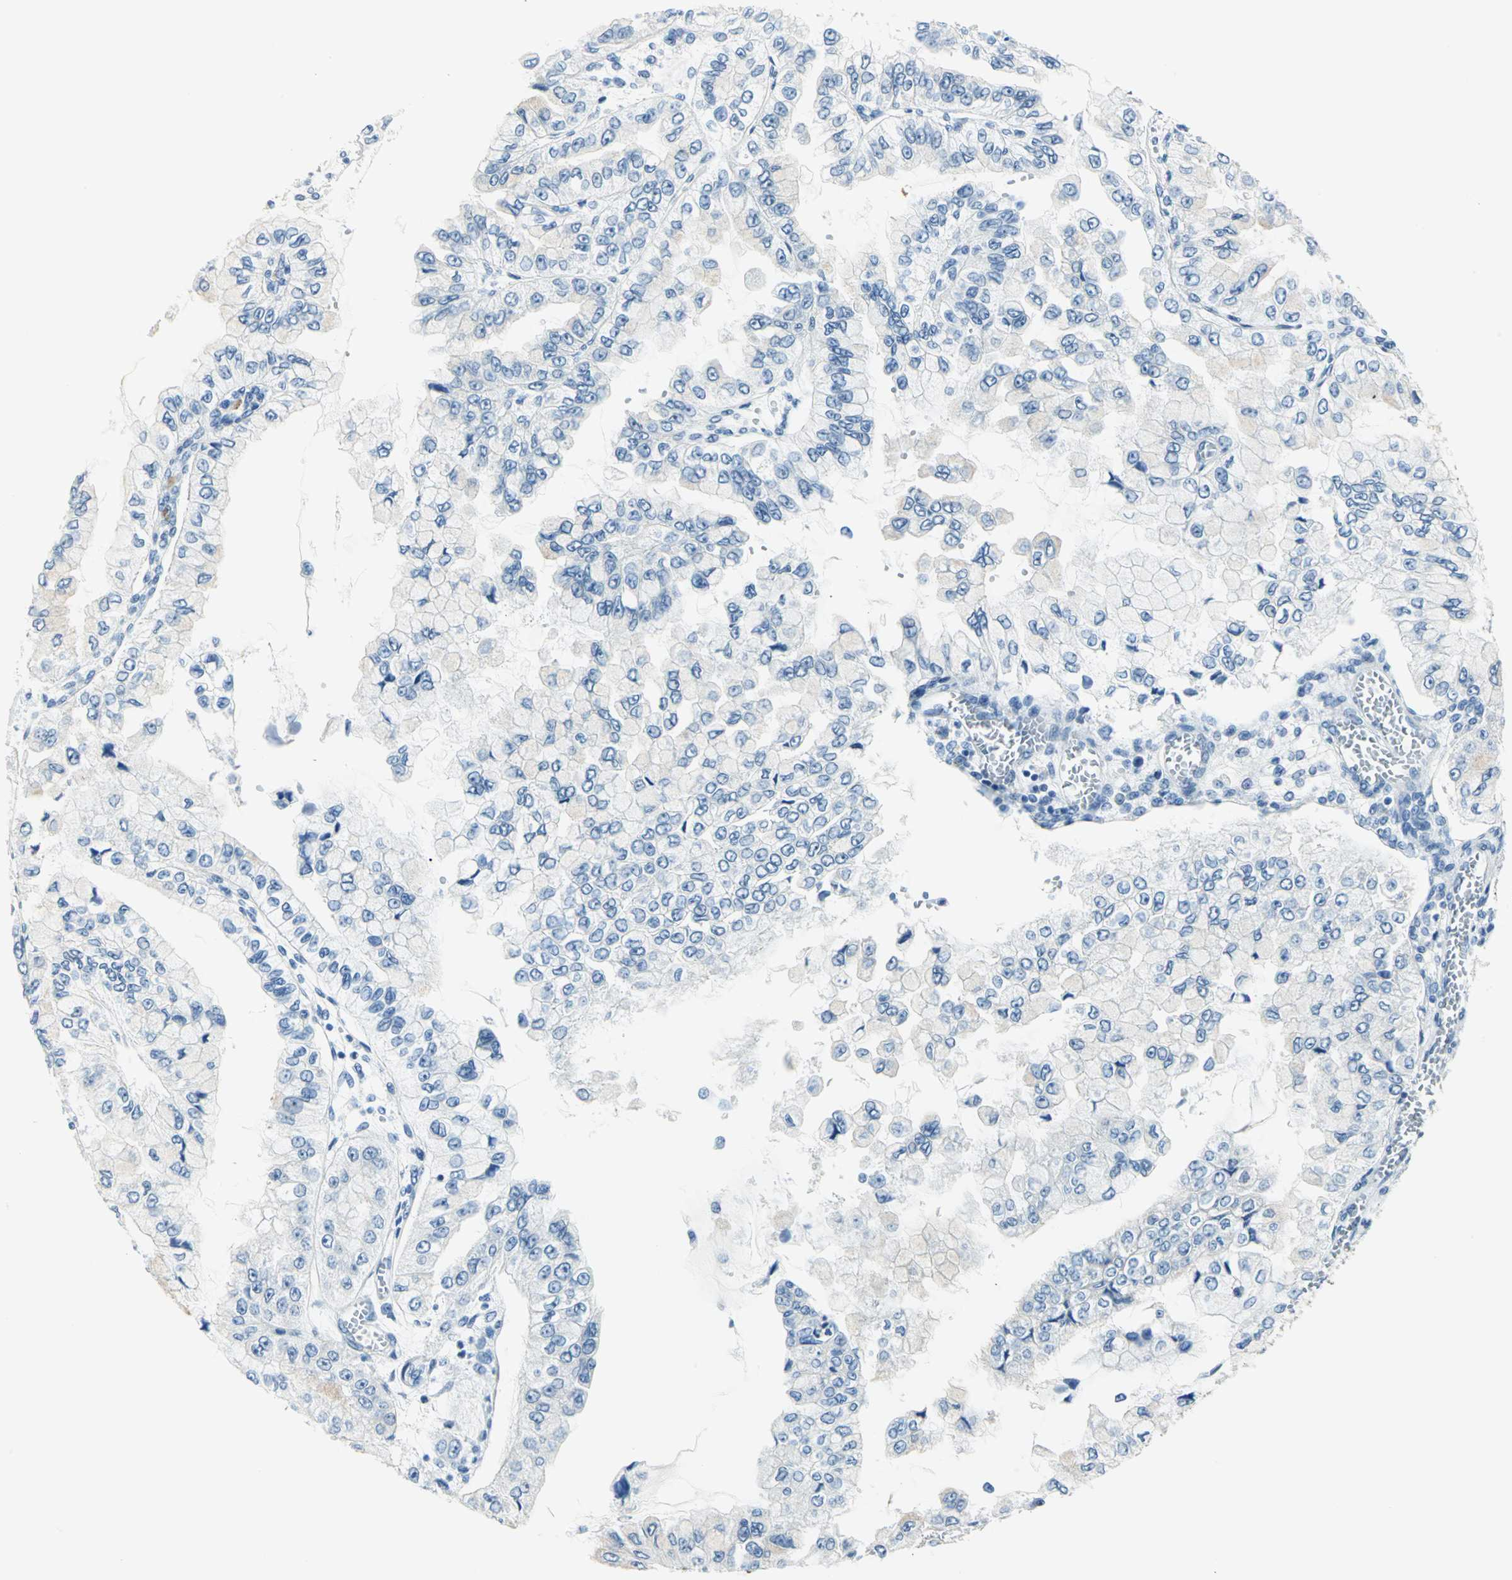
{"staining": {"intensity": "negative", "quantity": "none", "location": "none"}, "tissue": "liver cancer", "cell_type": "Tumor cells", "image_type": "cancer", "snomed": [{"axis": "morphology", "description": "Cholangiocarcinoma"}, {"axis": "topography", "description": "Liver"}], "caption": "IHC photomicrograph of human liver cholangiocarcinoma stained for a protein (brown), which reveals no positivity in tumor cells.", "gene": "RAD17", "patient": {"sex": "female", "age": 79}}